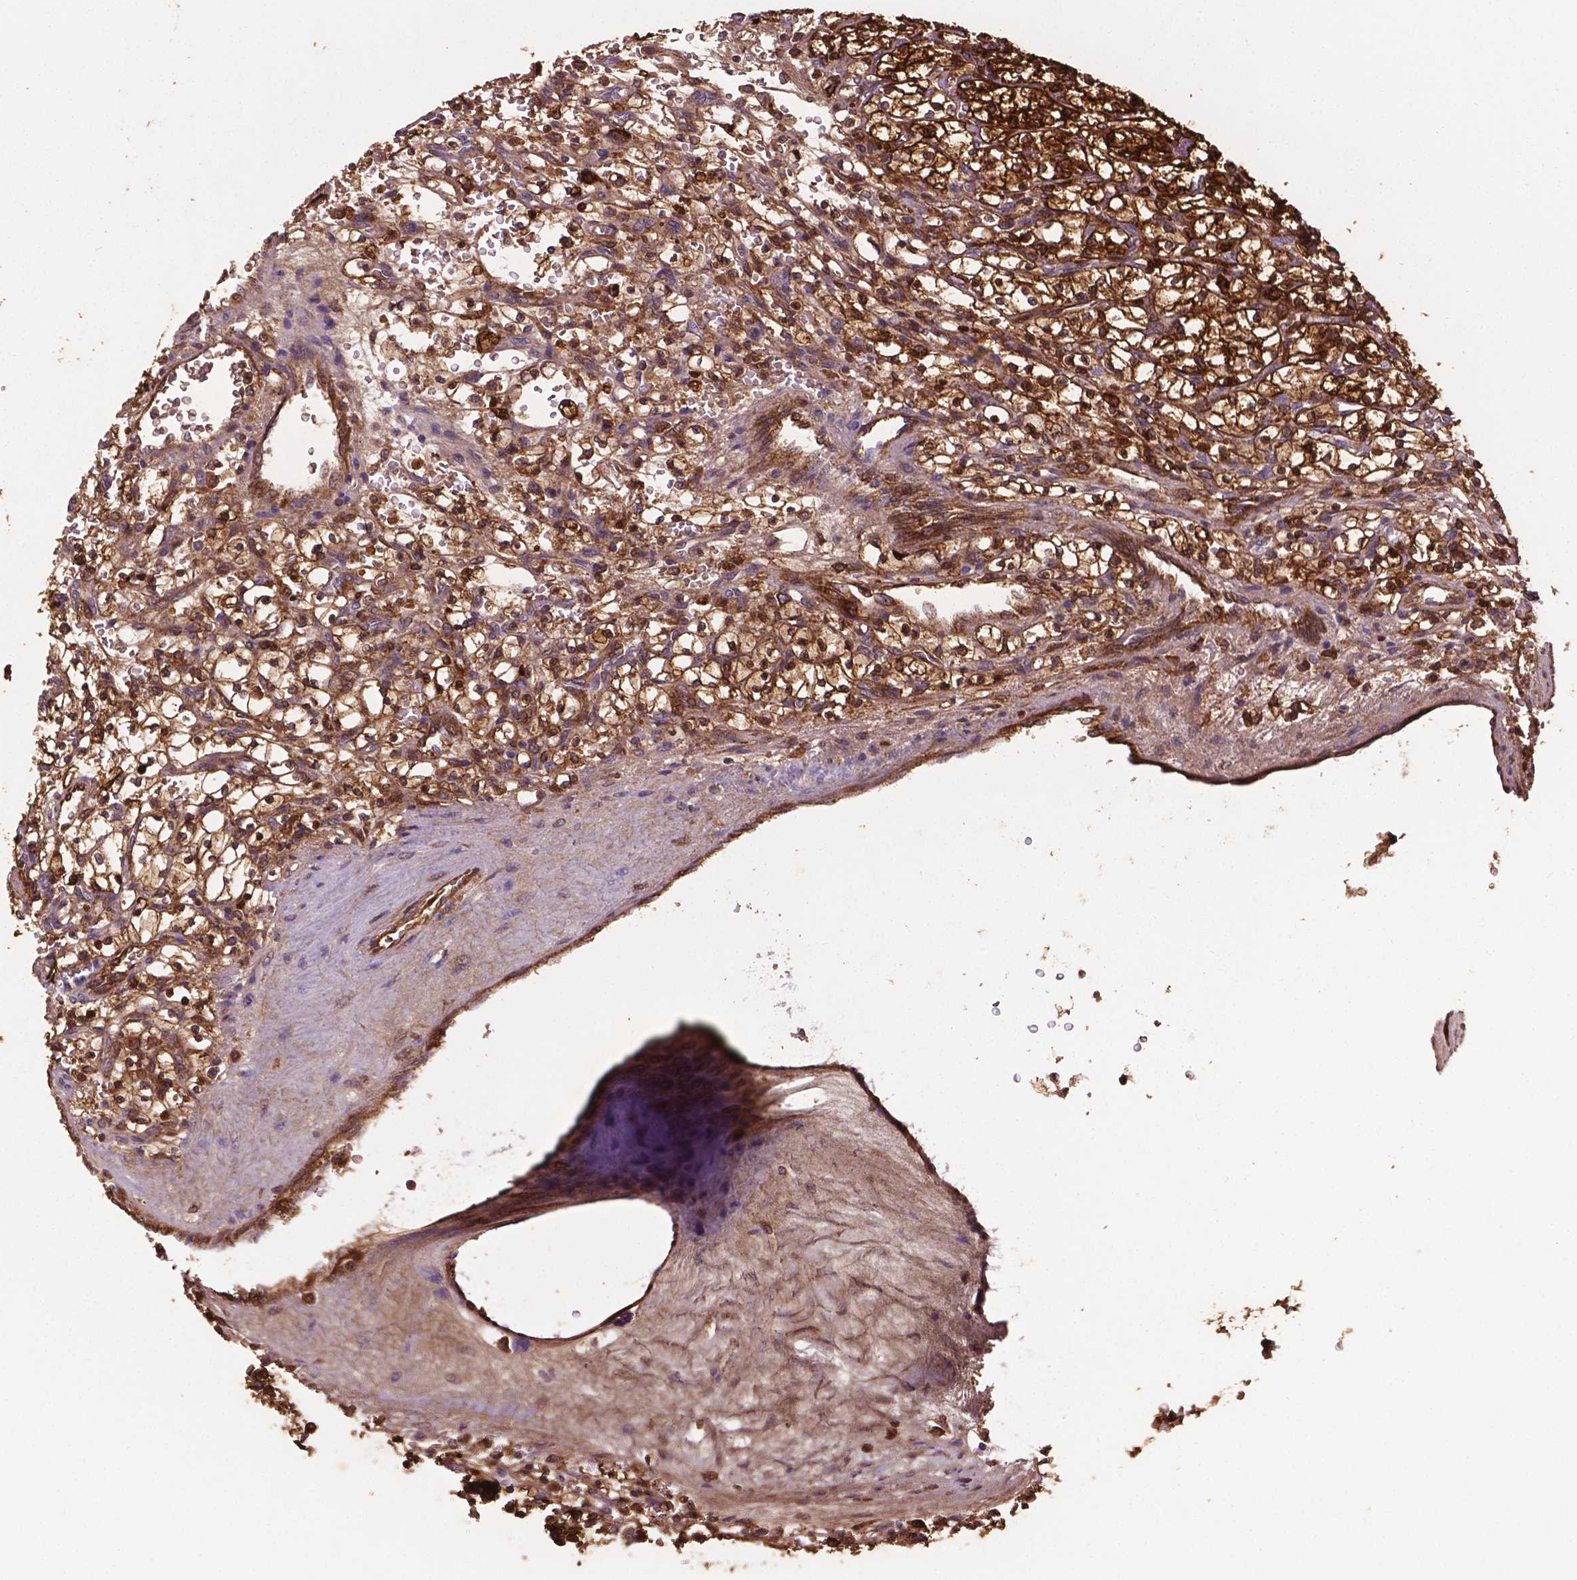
{"staining": {"intensity": "strong", "quantity": ">75%", "location": "cytoplasmic/membranous"}, "tissue": "renal cancer", "cell_type": "Tumor cells", "image_type": "cancer", "snomed": [{"axis": "morphology", "description": "Adenocarcinoma, NOS"}, {"axis": "topography", "description": "Kidney"}], "caption": "Protein positivity by immunohistochemistry demonstrates strong cytoplasmic/membranous positivity in about >75% of tumor cells in renal adenocarcinoma.", "gene": "SMAD3", "patient": {"sex": "female", "age": 64}}